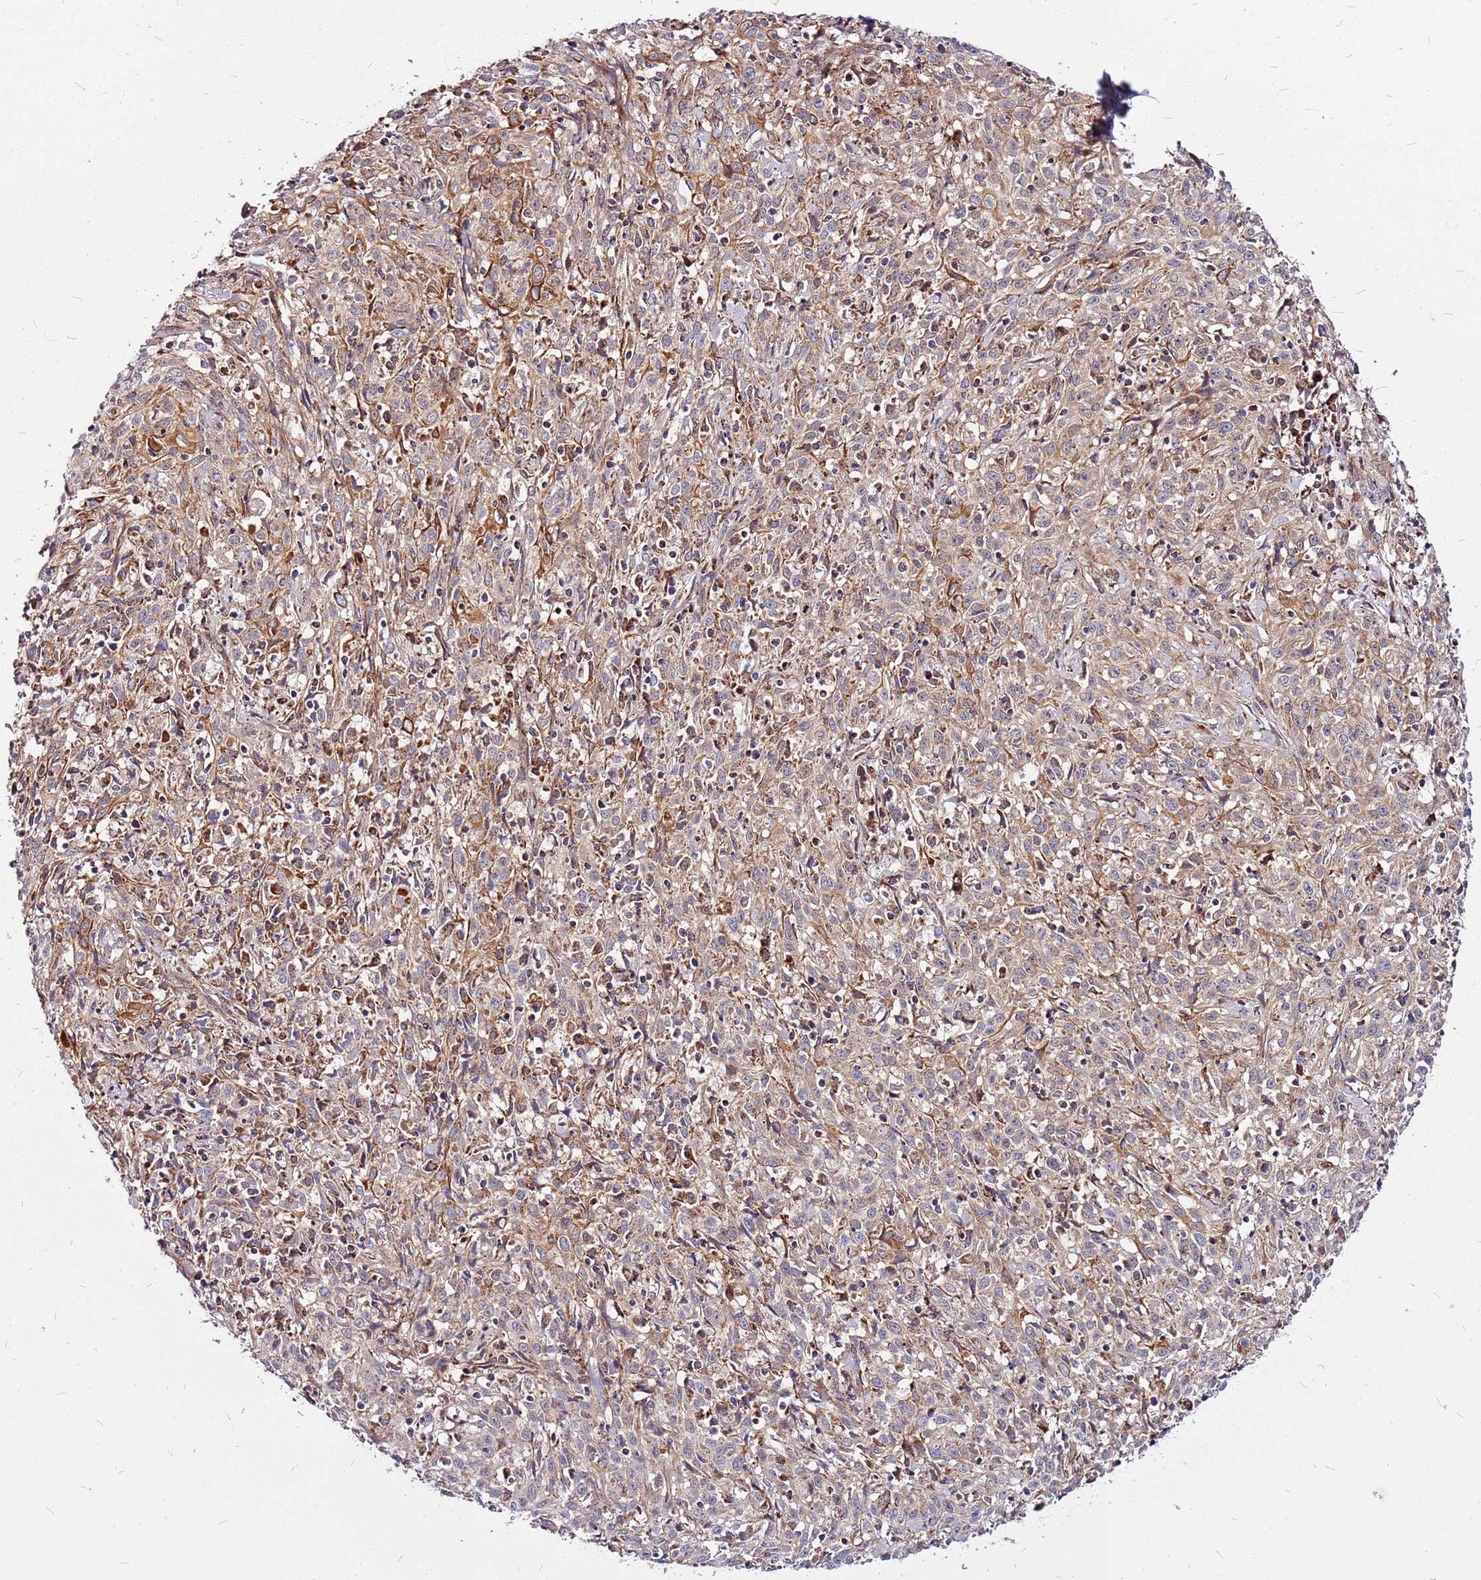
{"staining": {"intensity": "weak", "quantity": "<25%", "location": "cytoplasmic/membranous"}, "tissue": "cervical cancer", "cell_type": "Tumor cells", "image_type": "cancer", "snomed": [{"axis": "morphology", "description": "Squamous cell carcinoma, NOS"}, {"axis": "topography", "description": "Cervix"}], "caption": "Immunohistochemistry (IHC) photomicrograph of neoplastic tissue: squamous cell carcinoma (cervical) stained with DAB reveals no significant protein staining in tumor cells.", "gene": "OR51T1", "patient": {"sex": "female", "age": 57}}